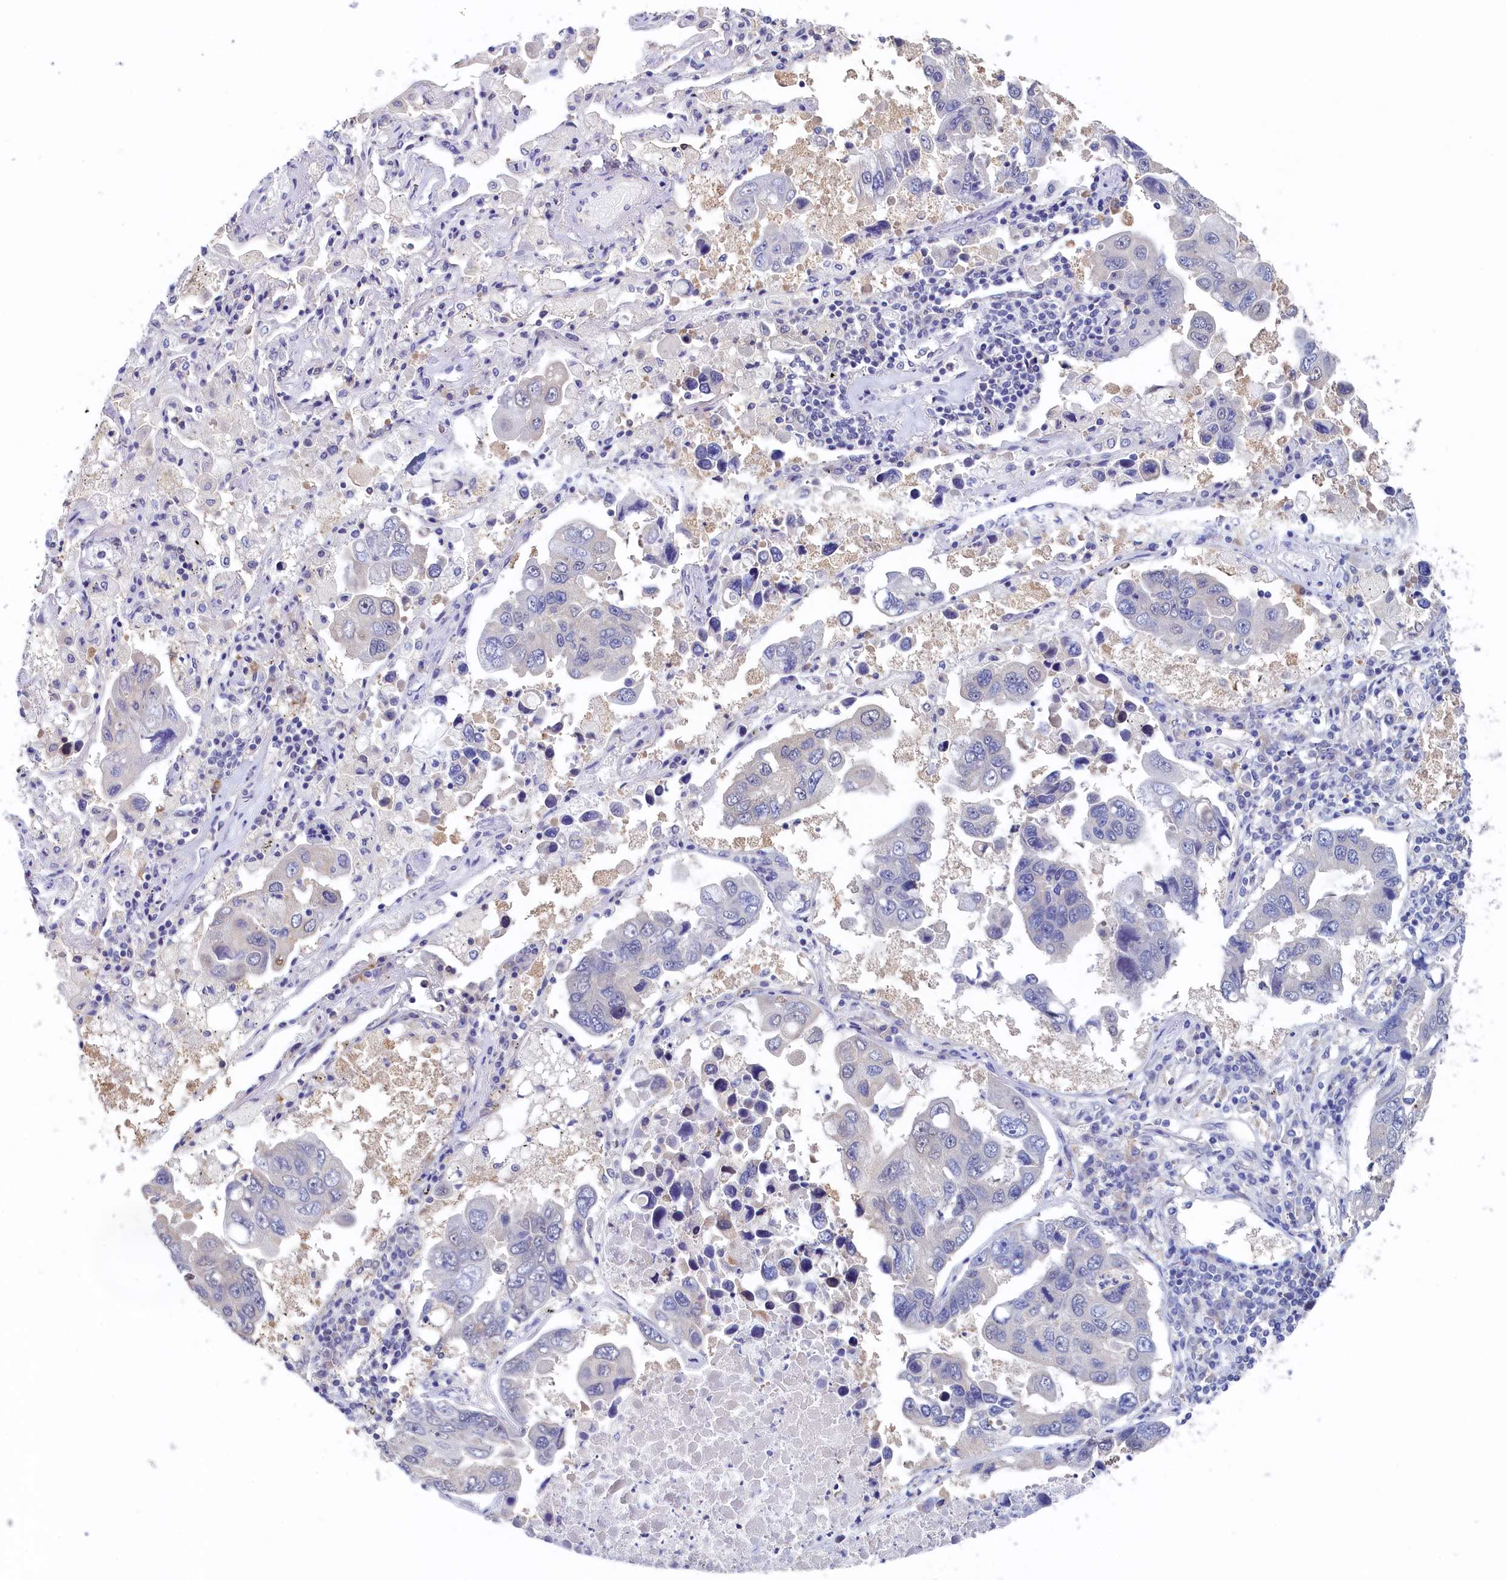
{"staining": {"intensity": "negative", "quantity": "none", "location": "none"}, "tissue": "lung cancer", "cell_type": "Tumor cells", "image_type": "cancer", "snomed": [{"axis": "morphology", "description": "Adenocarcinoma, NOS"}, {"axis": "topography", "description": "Lung"}], "caption": "The histopathology image shows no staining of tumor cells in lung cancer.", "gene": "MOSPD3", "patient": {"sex": "male", "age": 64}}